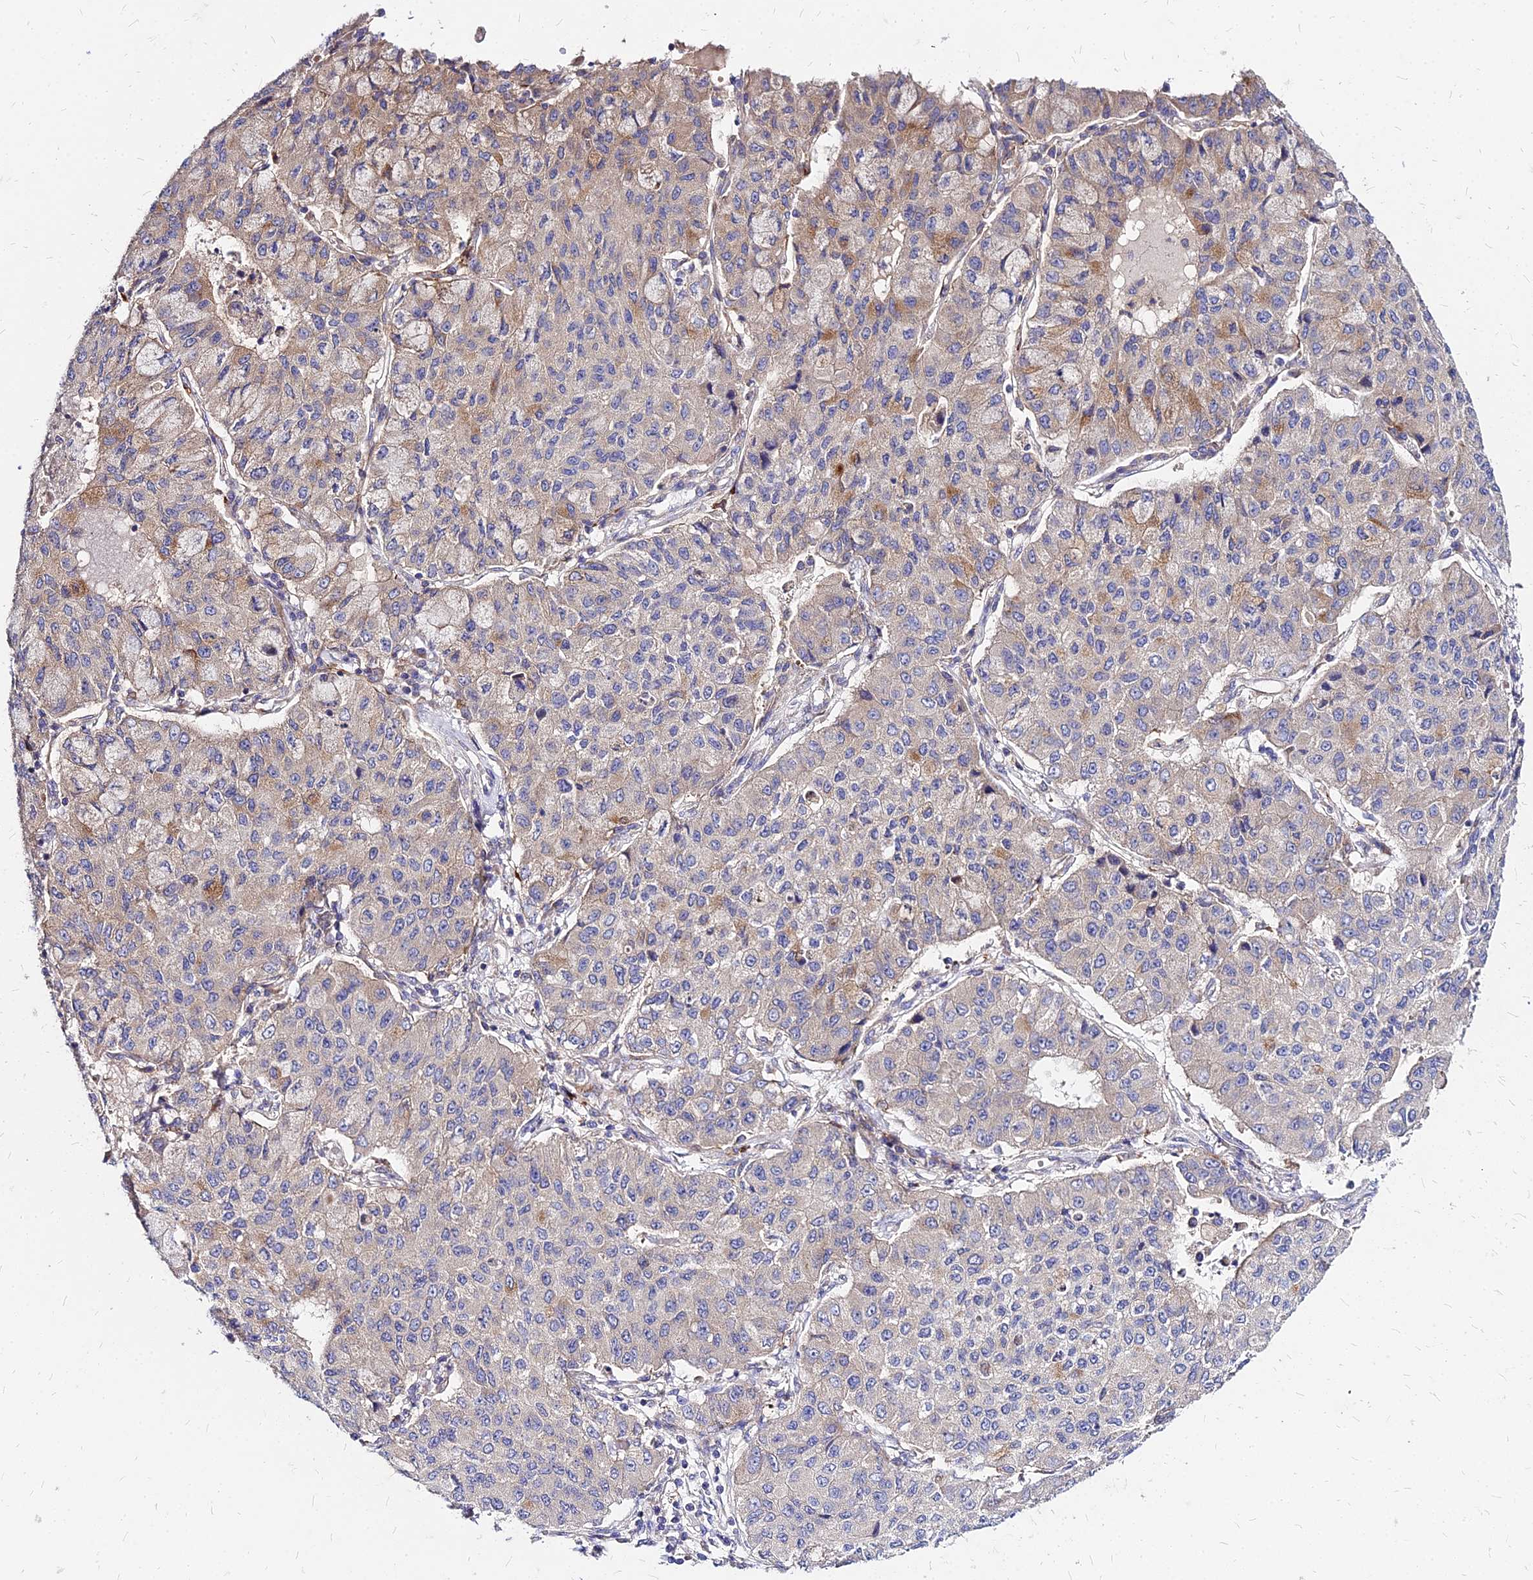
{"staining": {"intensity": "moderate", "quantity": "<25%", "location": "cytoplasmic/membranous"}, "tissue": "lung cancer", "cell_type": "Tumor cells", "image_type": "cancer", "snomed": [{"axis": "morphology", "description": "Squamous cell carcinoma, NOS"}, {"axis": "topography", "description": "Lung"}], "caption": "This is an image of immunohistochemistry (IHC) staining of lung cancer, which shows moderate staining in the cytoplasmic/membranous of tumor cells.", "gene": "COMMD10", "patient": {"sex": "male", "age": 74}}